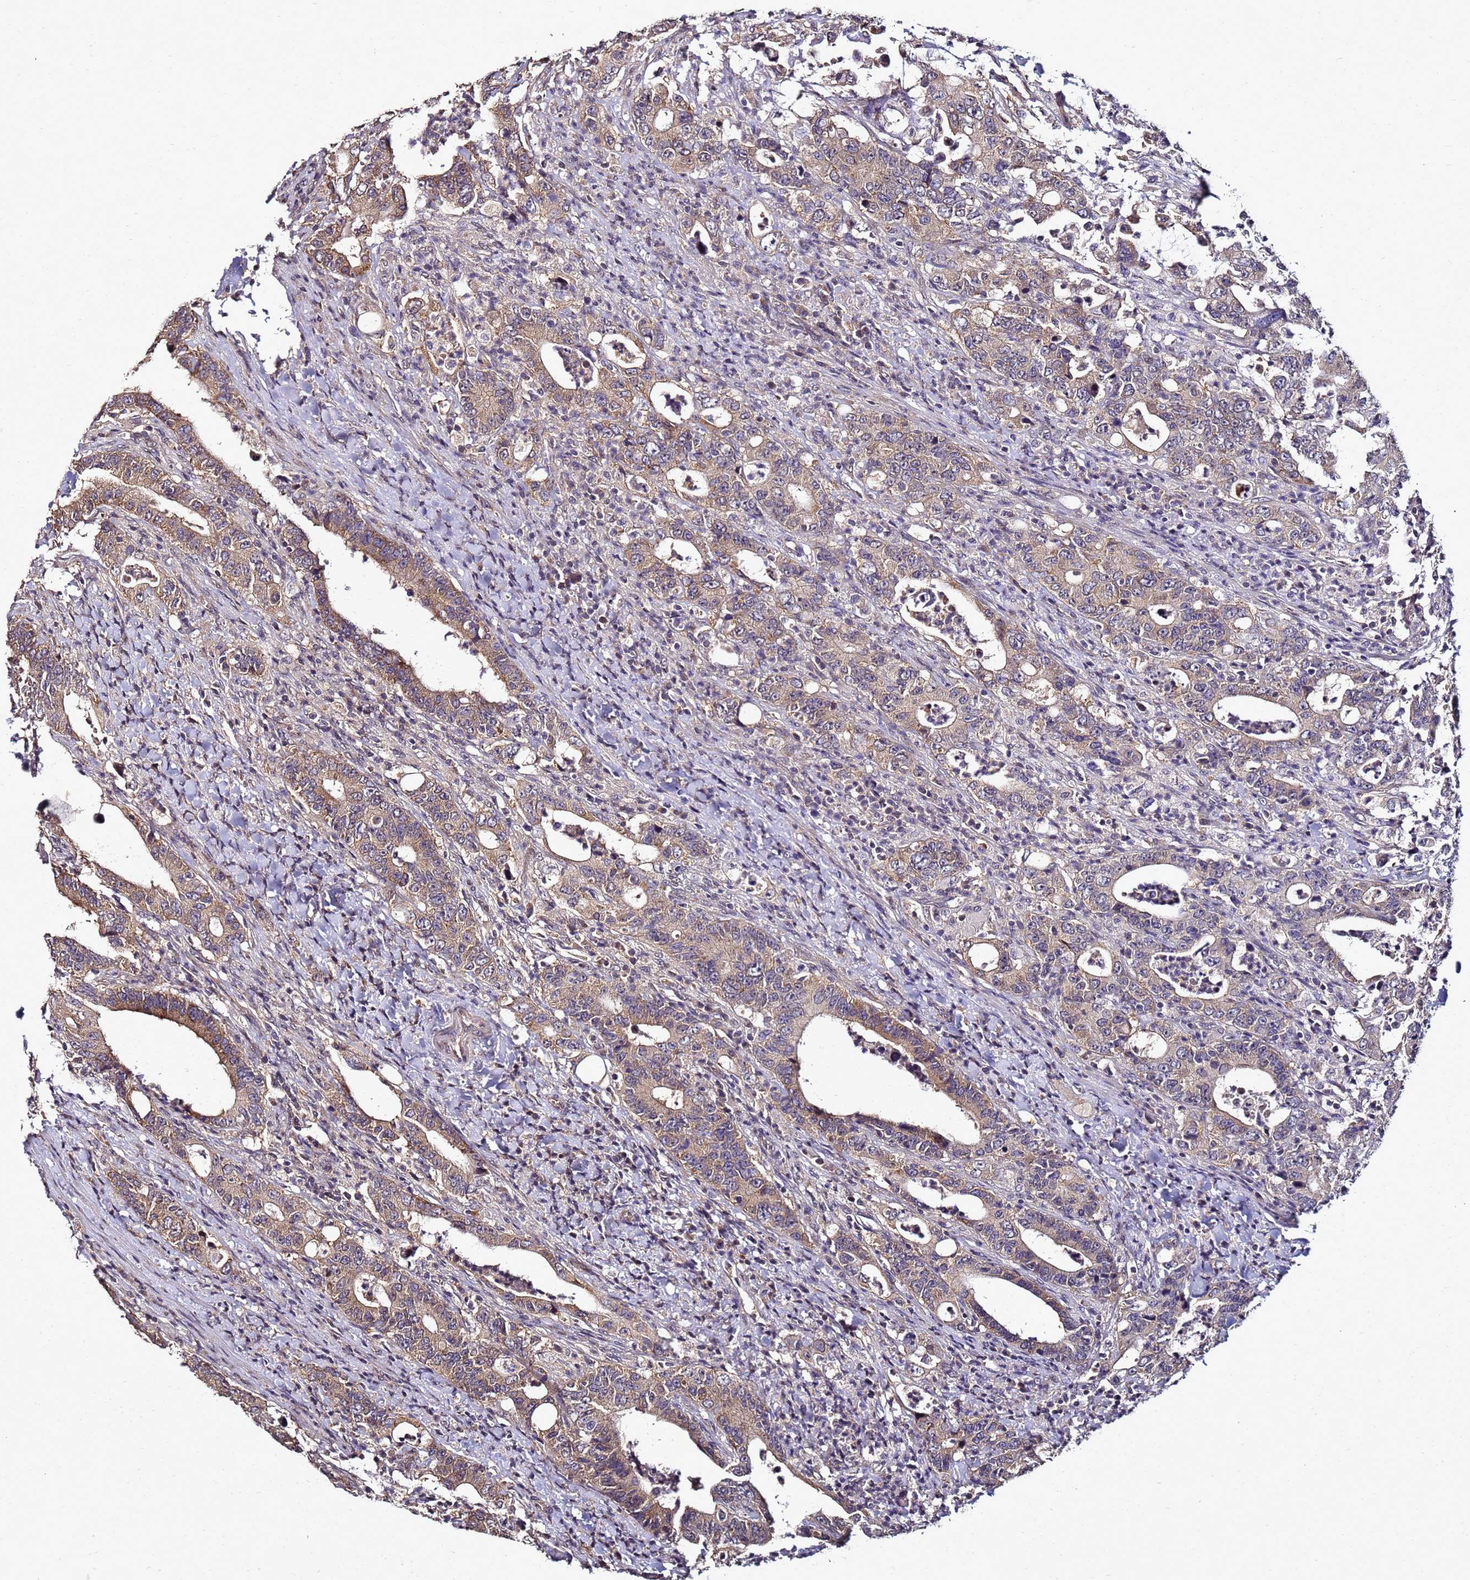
{"staining": {"intensity": "weak", "quantity": ">75%", "location": "cytoplasmic/membranous"}, "tissue": "colorectal cancer", "cell_type": "Tumor cells", "image_type": "cancer", "snomed": [{"axis": "morphology", "description": "Adenocarcinoma, NOS"}, {"axis": "topography", "description": "Colon"}], "caption": "An immunohistochemistry histopathology image of tumor tissue is shown. Protein staining in brown highlights weak cytoplasmic/membranous positivity in colorectal adenocarcinoma within tumor cells.", "gene": "ANKRD17", "patient": {"sex": "female", "age": 75}}